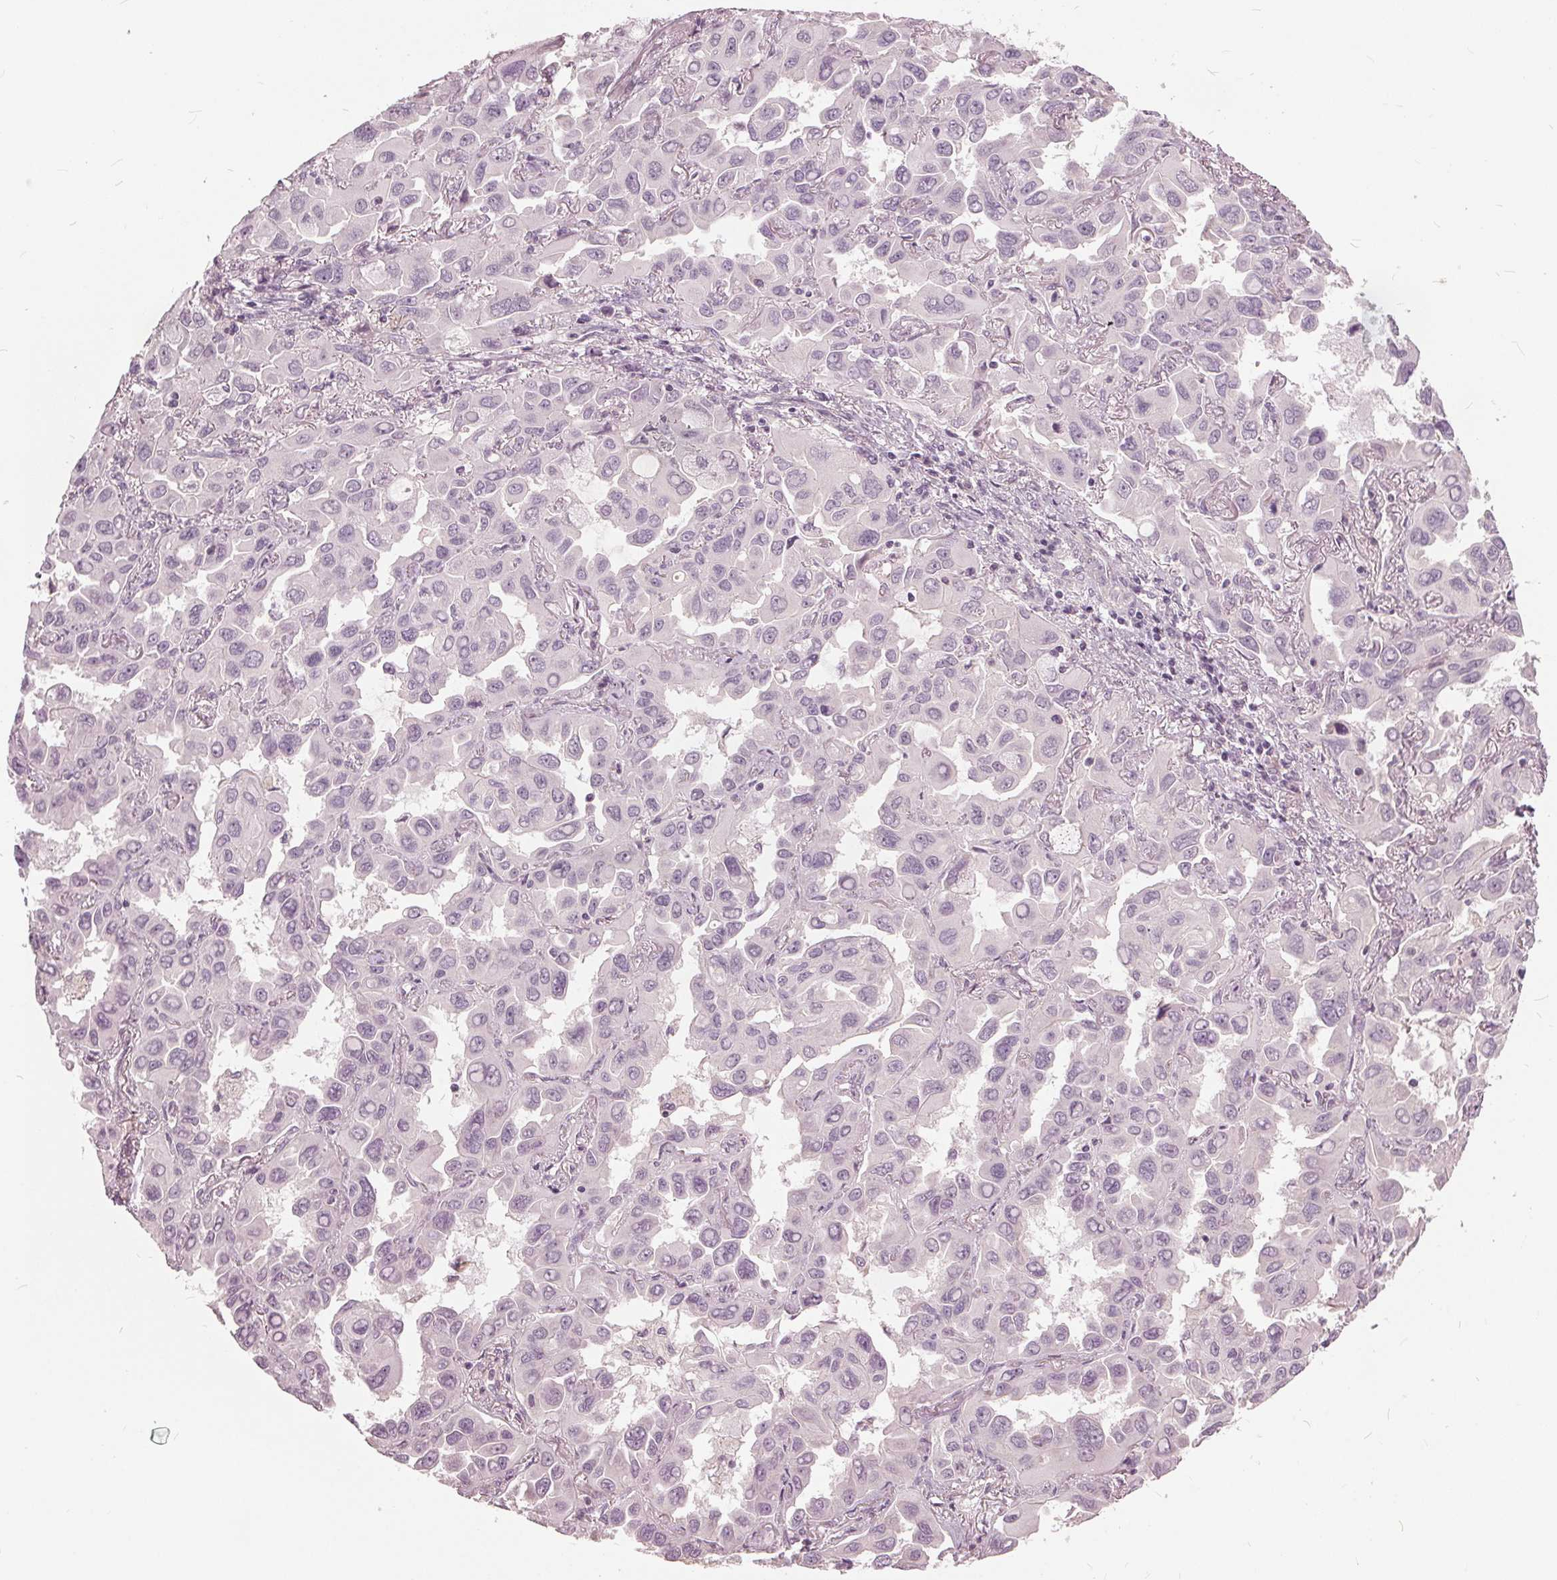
{"staining": {"intensity": "negative", "quantity": "none", "location": "none"}, "tissue": "lung cancer", "cell_type": "Tumor cells", "image_type": "cancer", "snomed": [{"axis": "morphology", "description": "Adenocarcinoma, NOS"}, {"axis": "topography", "description": "Lung"}], "caption": "Histopathology image shows no significant protein expression in tumor cells of adenocarcinoma (lung). (Stains: DAB immunohistochemistry with hematoxylin counter stain, Microscopy: brightfield microscopy at high magnification).", "gene": "KLK13", "patient": {"sex": "male", "age": 64}}